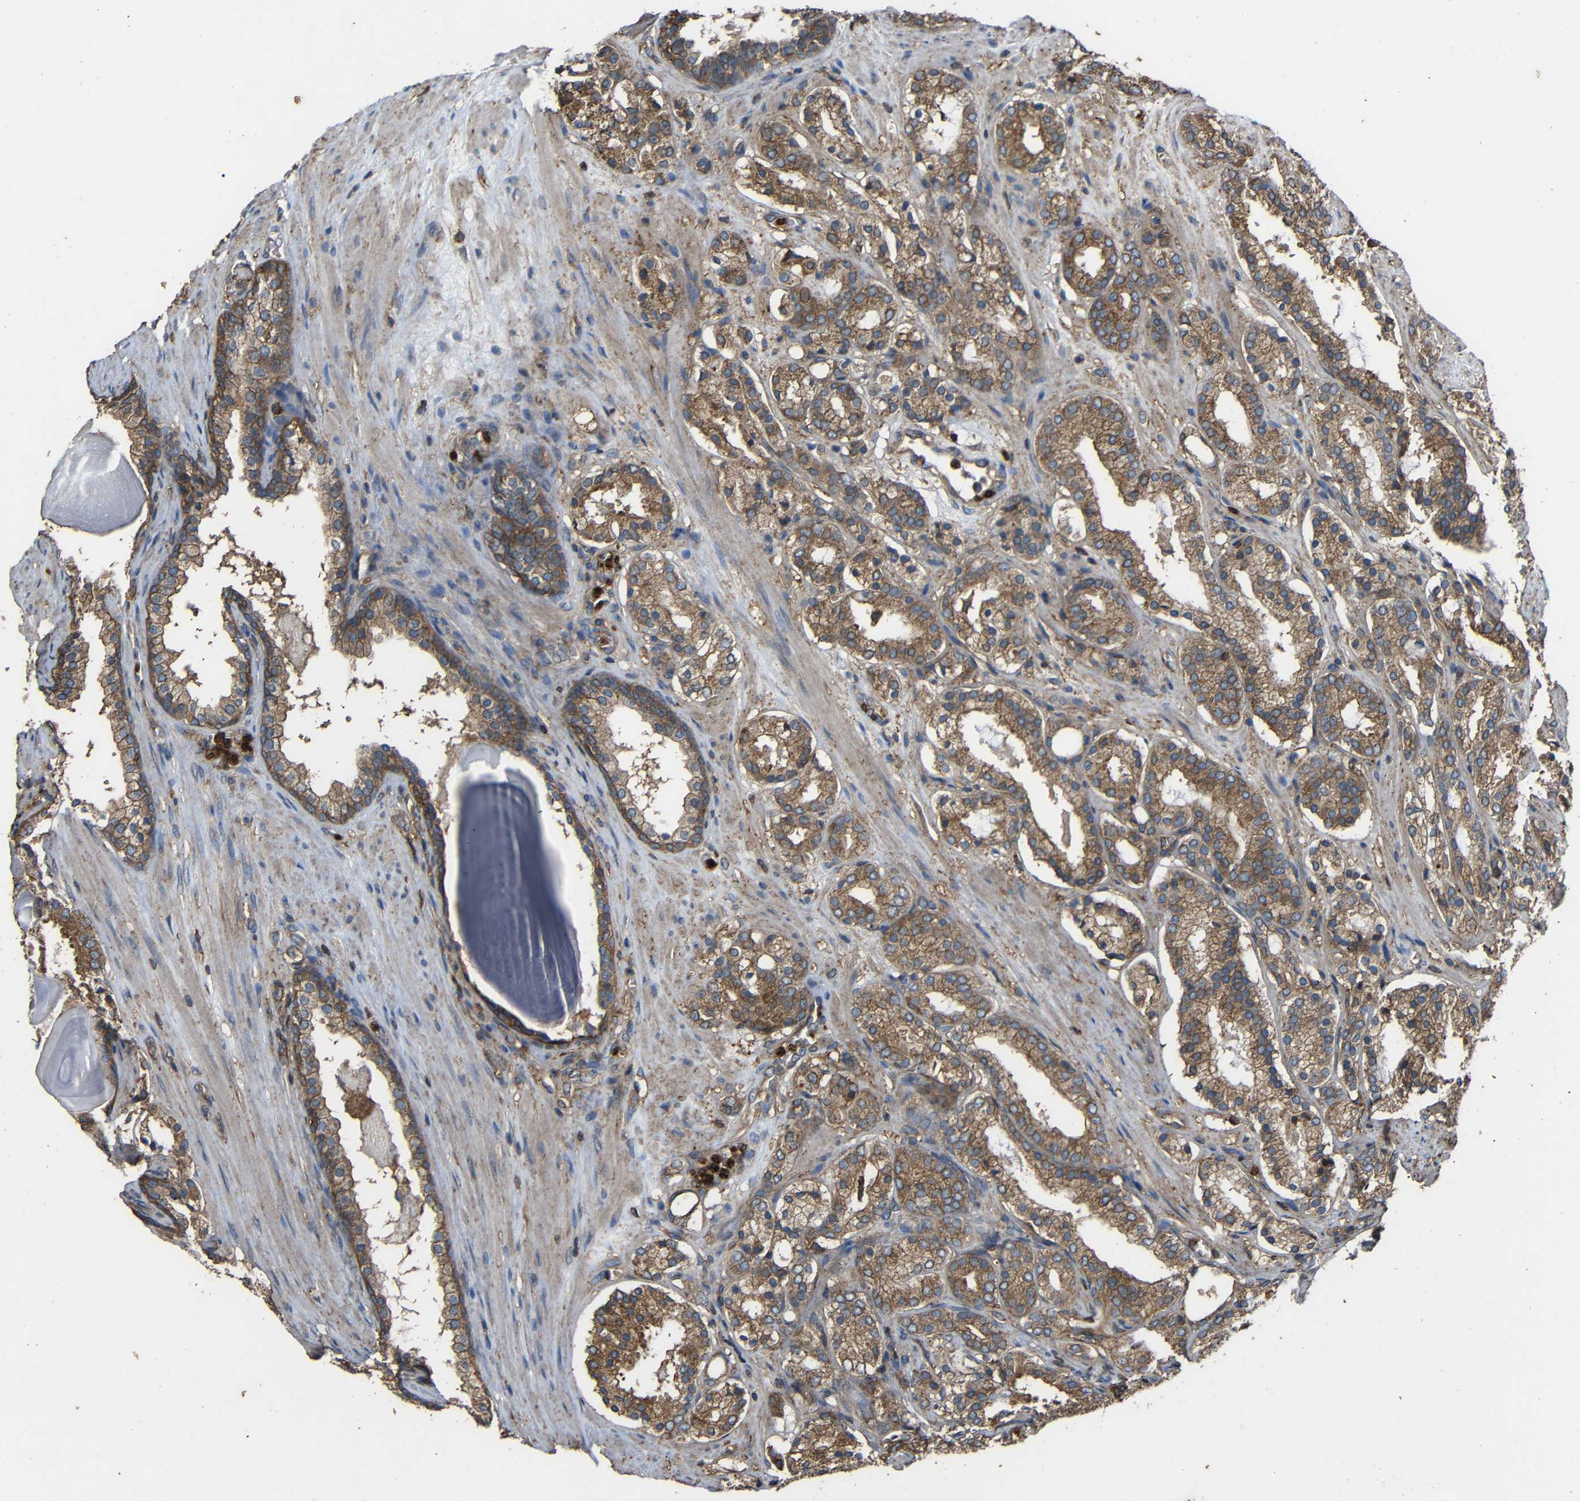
{"staining": {"intensity": "moderate", "quantity": ">75%", "location": "cytoplasmic/membranous"}, "tissue": "prostate cancer", "cell_type": "Tumor cells", "image_type": "cancer", "snomed": [{"axis": "morphology", "description": "Adenocarcinoma, Low grade"}, {"axis": "topography", "description": "Prostate"}], "caption": "IHC image of neoplastic tissue: human adenocarcinoma (low-grade) (prostate) stained using IHC displays medium levels of moderate protein expression localized specifically in the cytoplasmic/membranous of tumor cells, appearing as a cytoplasmic/membranous brown color.", "gene": "TREM2", "patient": {"sex": "male", "age": 69}}